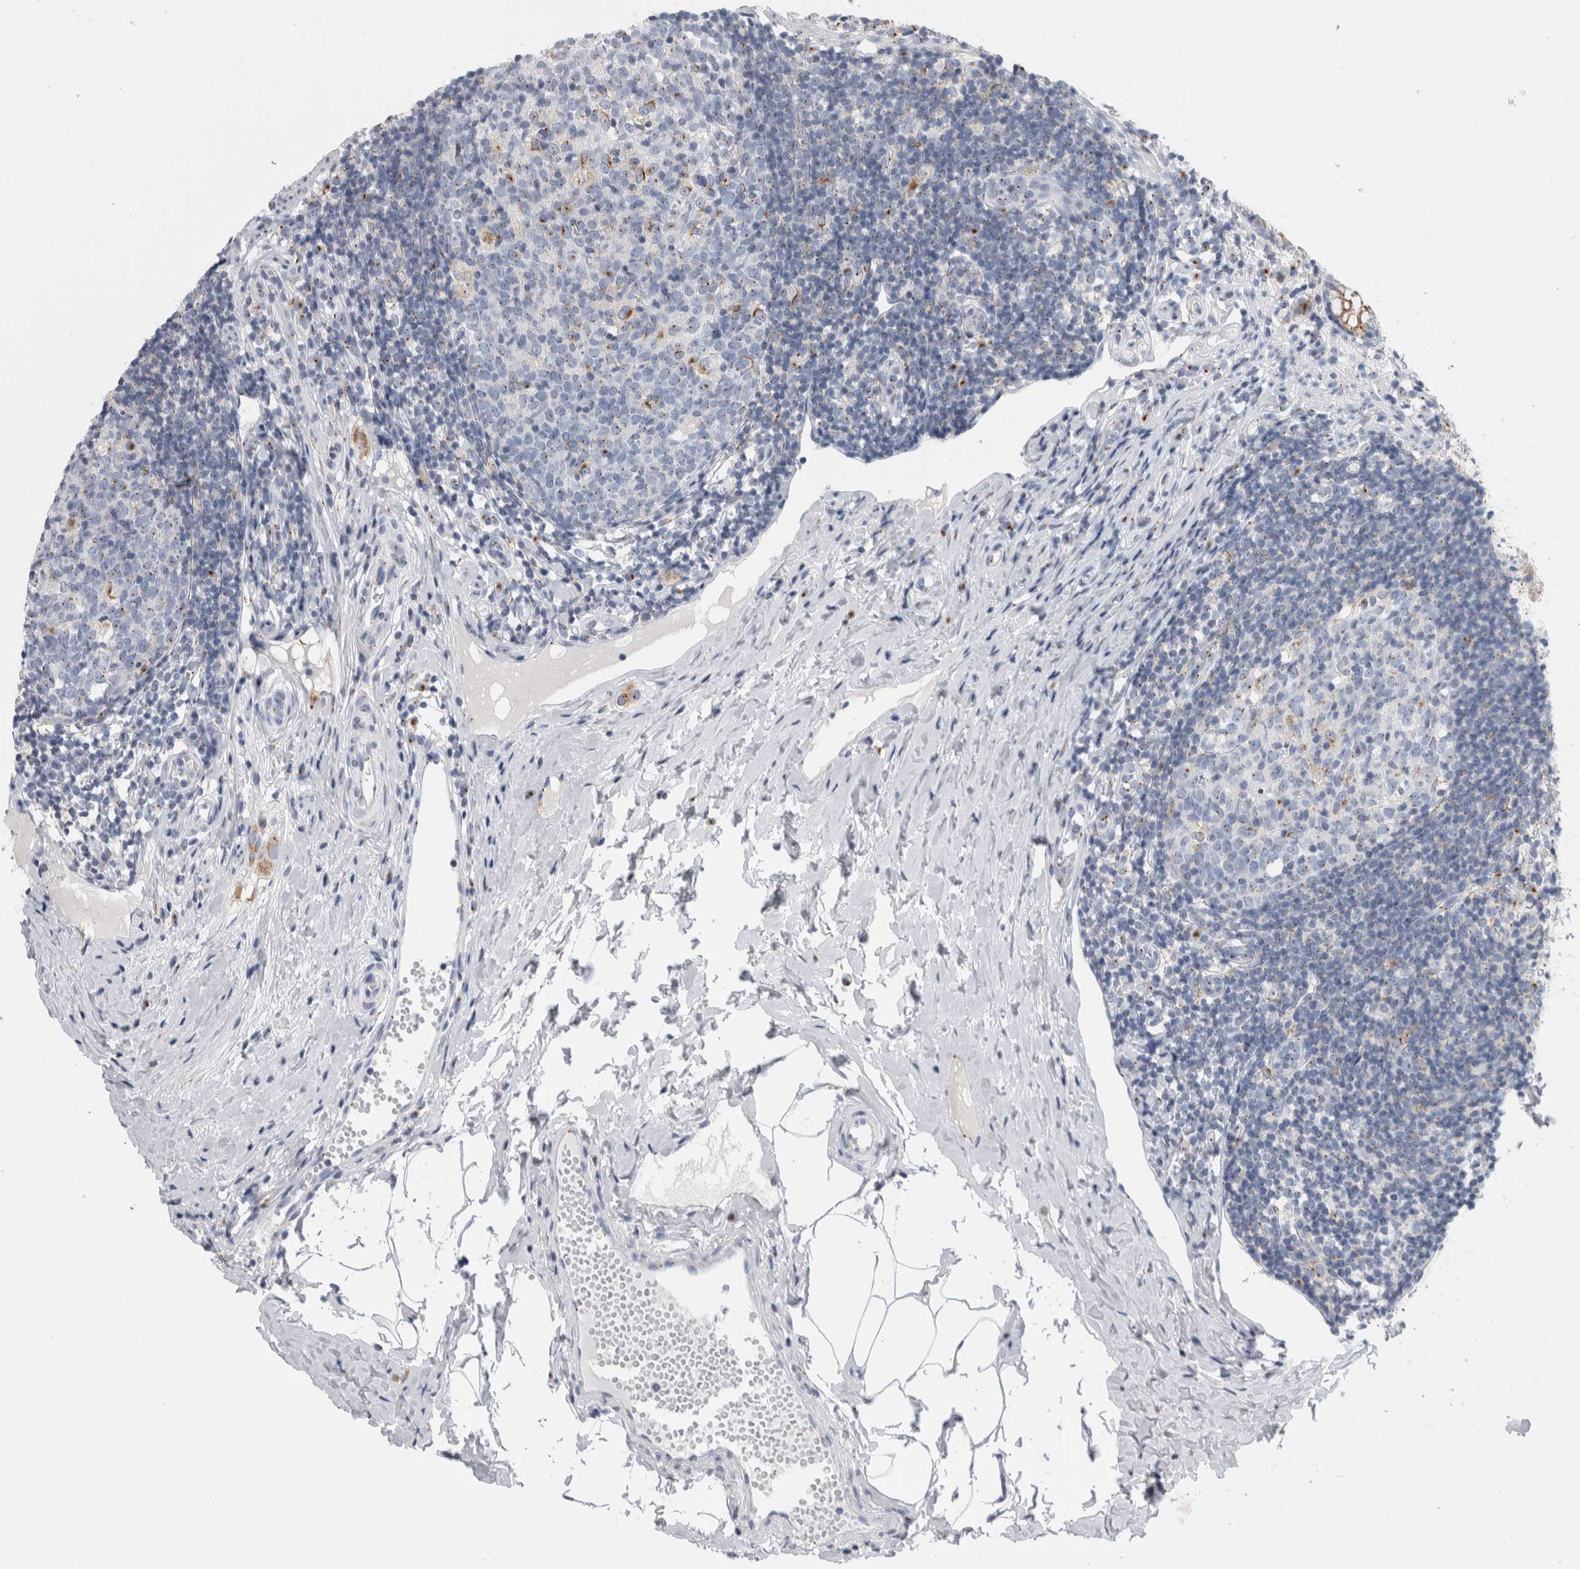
{"staining": {"intensity": "moderate", "quantity": ">75%", "location": "cytoplasmic/membranous"}, "tissue": "appendix", "cell_type": "Glandular cells", "image_type": "normal", "snomed": [{"axis": "morphology", "description": "Normal tissue, NOS"}, {"axis": "topography", "description": "Appendix"}], "caption": "Appendix stained with a brown dye shows moderate cytoplasmic/membranous positive expression in approximately >75% of glandular cells.", "gene": "AKAP9", "patient": {"sex": "female", "age": 20}}